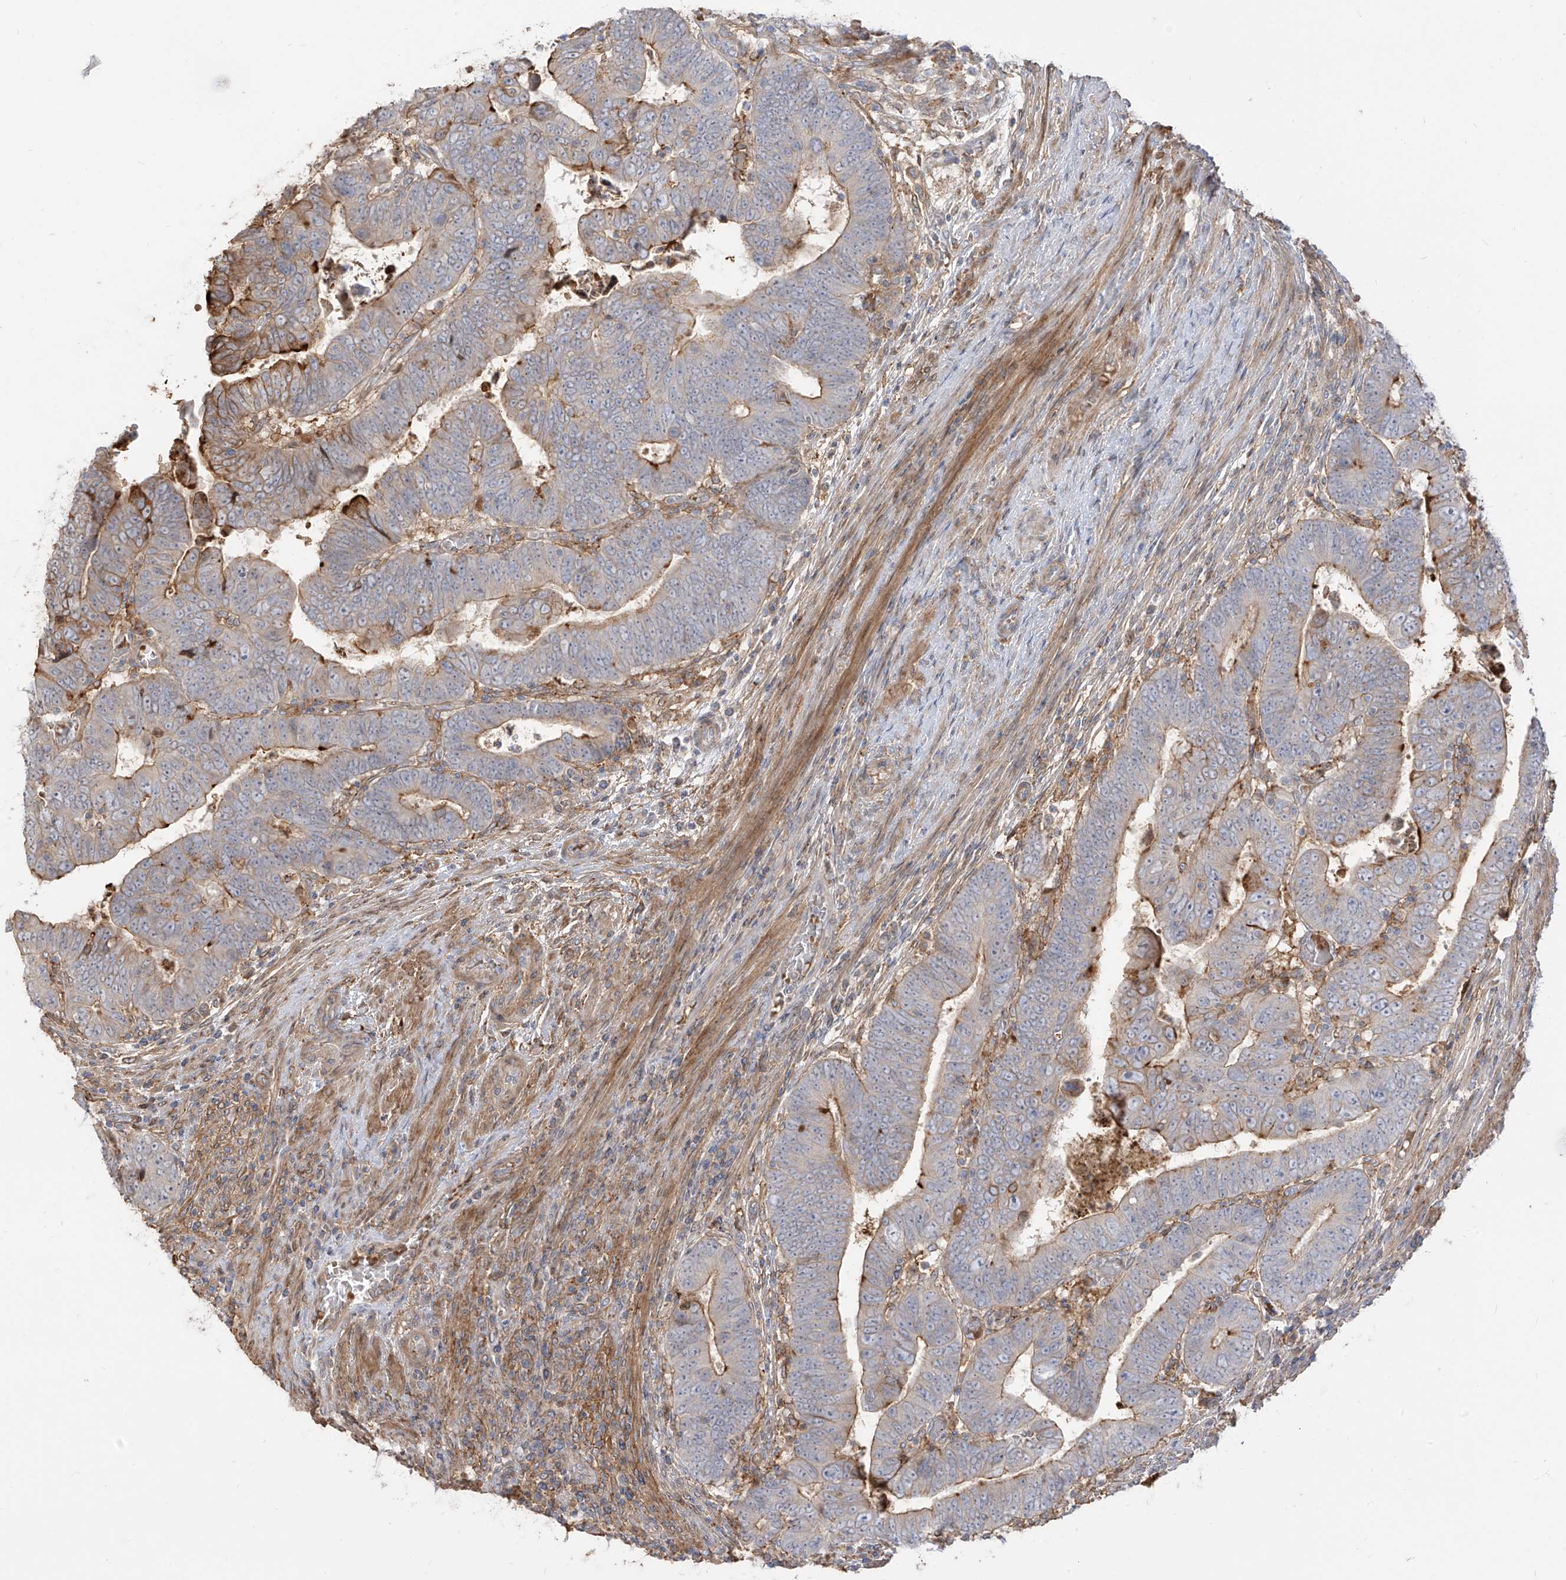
{"staining": {"intensity": "moderate", "quantity": "25%-75%", "location": "cytoplasmic/membranous"}, "tissue": "colorectal cancer", "cell_type": "Tumor cells", "image_type": "cancer", "snomed": [{"axis": "morphology", "description": "Normal tissue, NOS"}, {"axis": "morphology", "description": "Adenocarcinoma, NOS"}, {"axis": "topography", "description": "Rectum"}], "caption": "Protein analysis of colorectal cancer (adenocarcinoma) tissue reveals moderate cytoplasmic/membranous staining in about 25%-75% of tumor cells. (IHC, brightfield microscopy, high magnification).", "gene": "ZGRF1", "patient": {"sex": "female", "age": 65}}